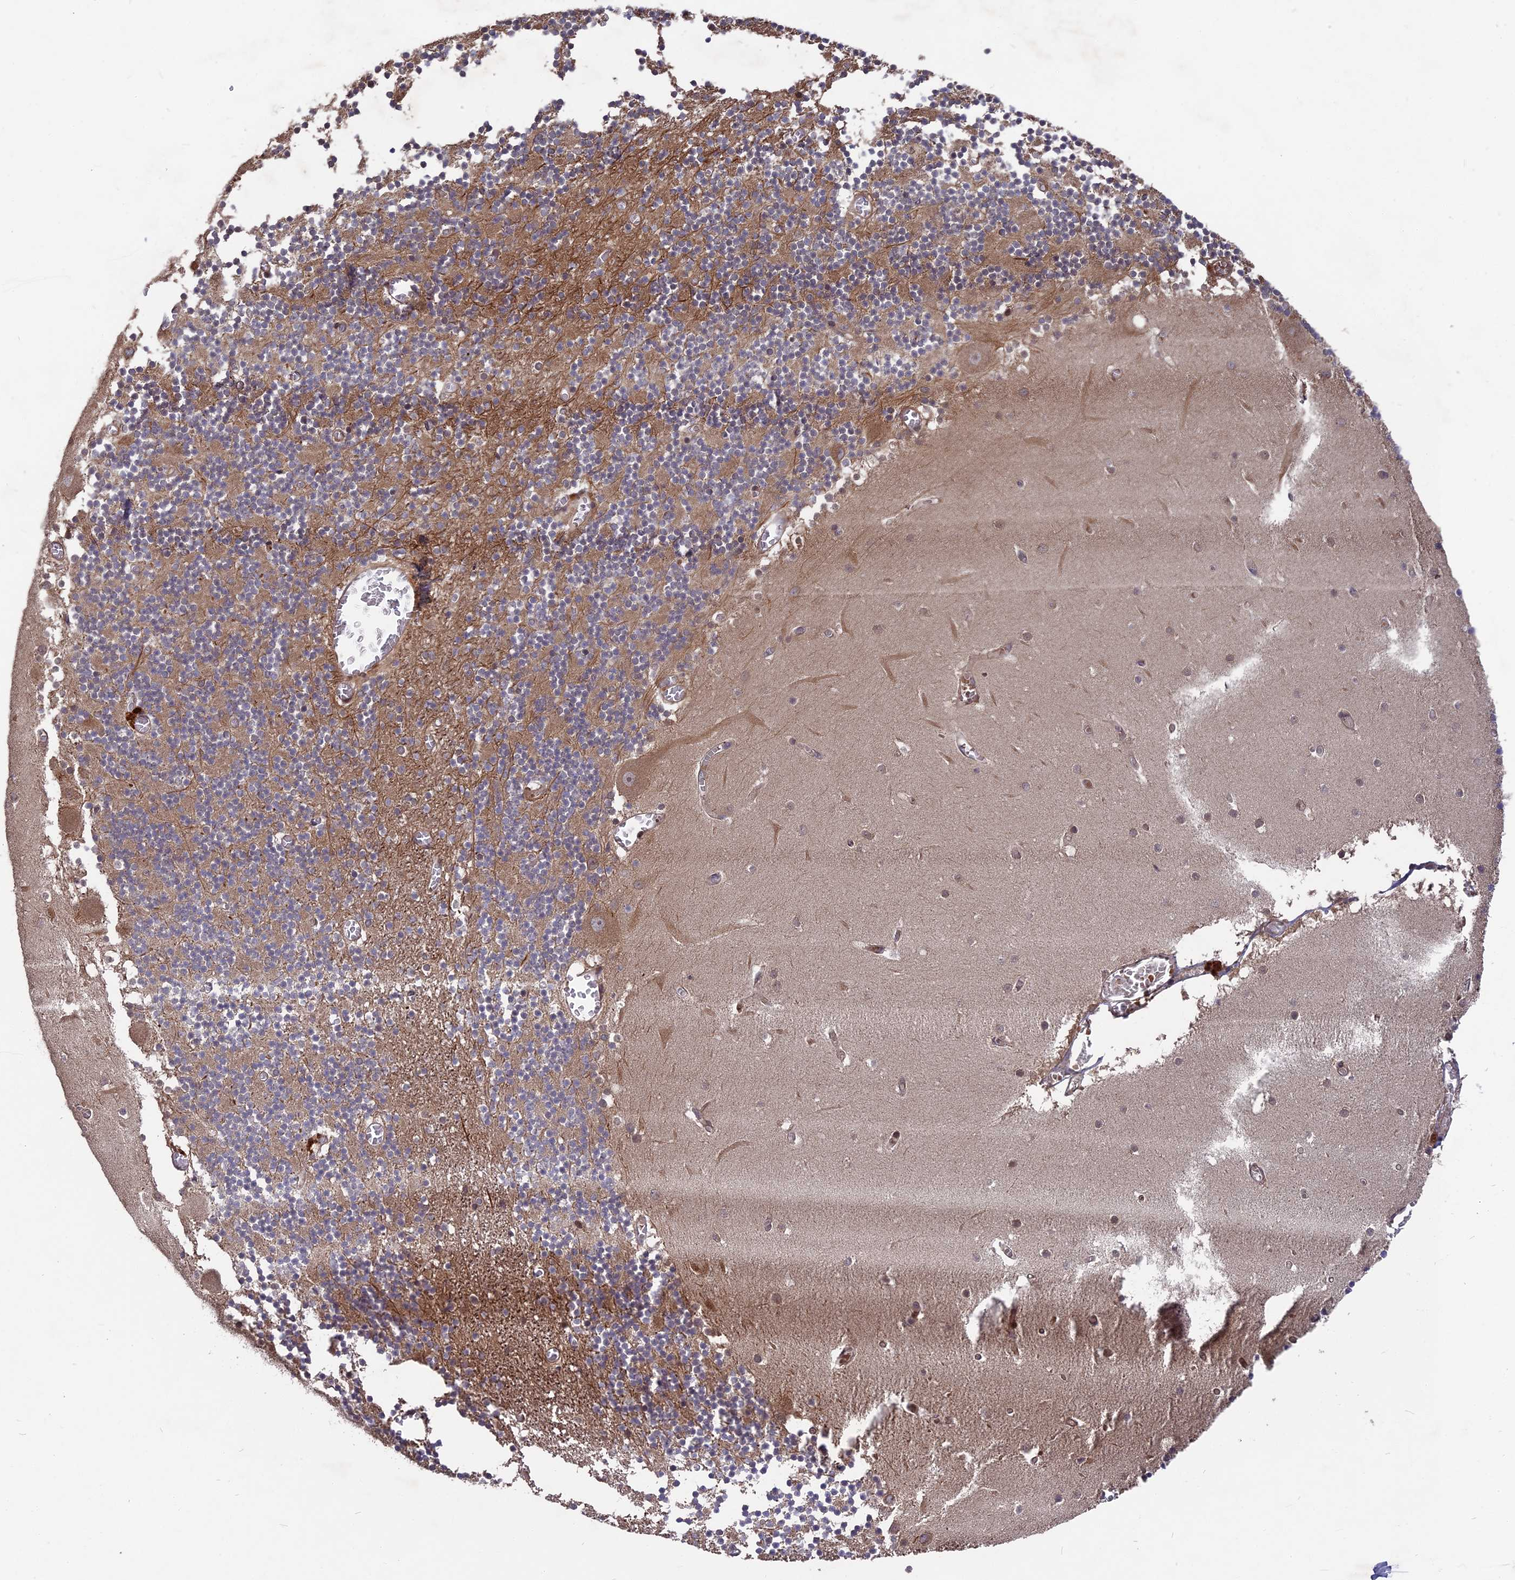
{"staining": {"intensity": "moderate", "quantity": "25%-75%", "location": "cytoplasmic/membranous"}, "tissue": "cerebellum", "cell_type": "Cells in granular layer", "image_type": "normal", "snomed": [{"axis": "morphology", "description": "Normal tissue, NOS"}, {"axis": "topography", "description": "Cerebellum"}], "caption": "The photomicrograph demonstrates staining of benign cerebellum, revealing moderate cytoplasmic/membranous protein staining (brown color) within cells in granular layer. The staining was performed using DAB to visualize the protein expression in brown, while the nuclei were stained in blue with hematoxylin (Magnification: 20x).", "gene": "TMUB2", "patient": {"sex": "female", "age": 28}}